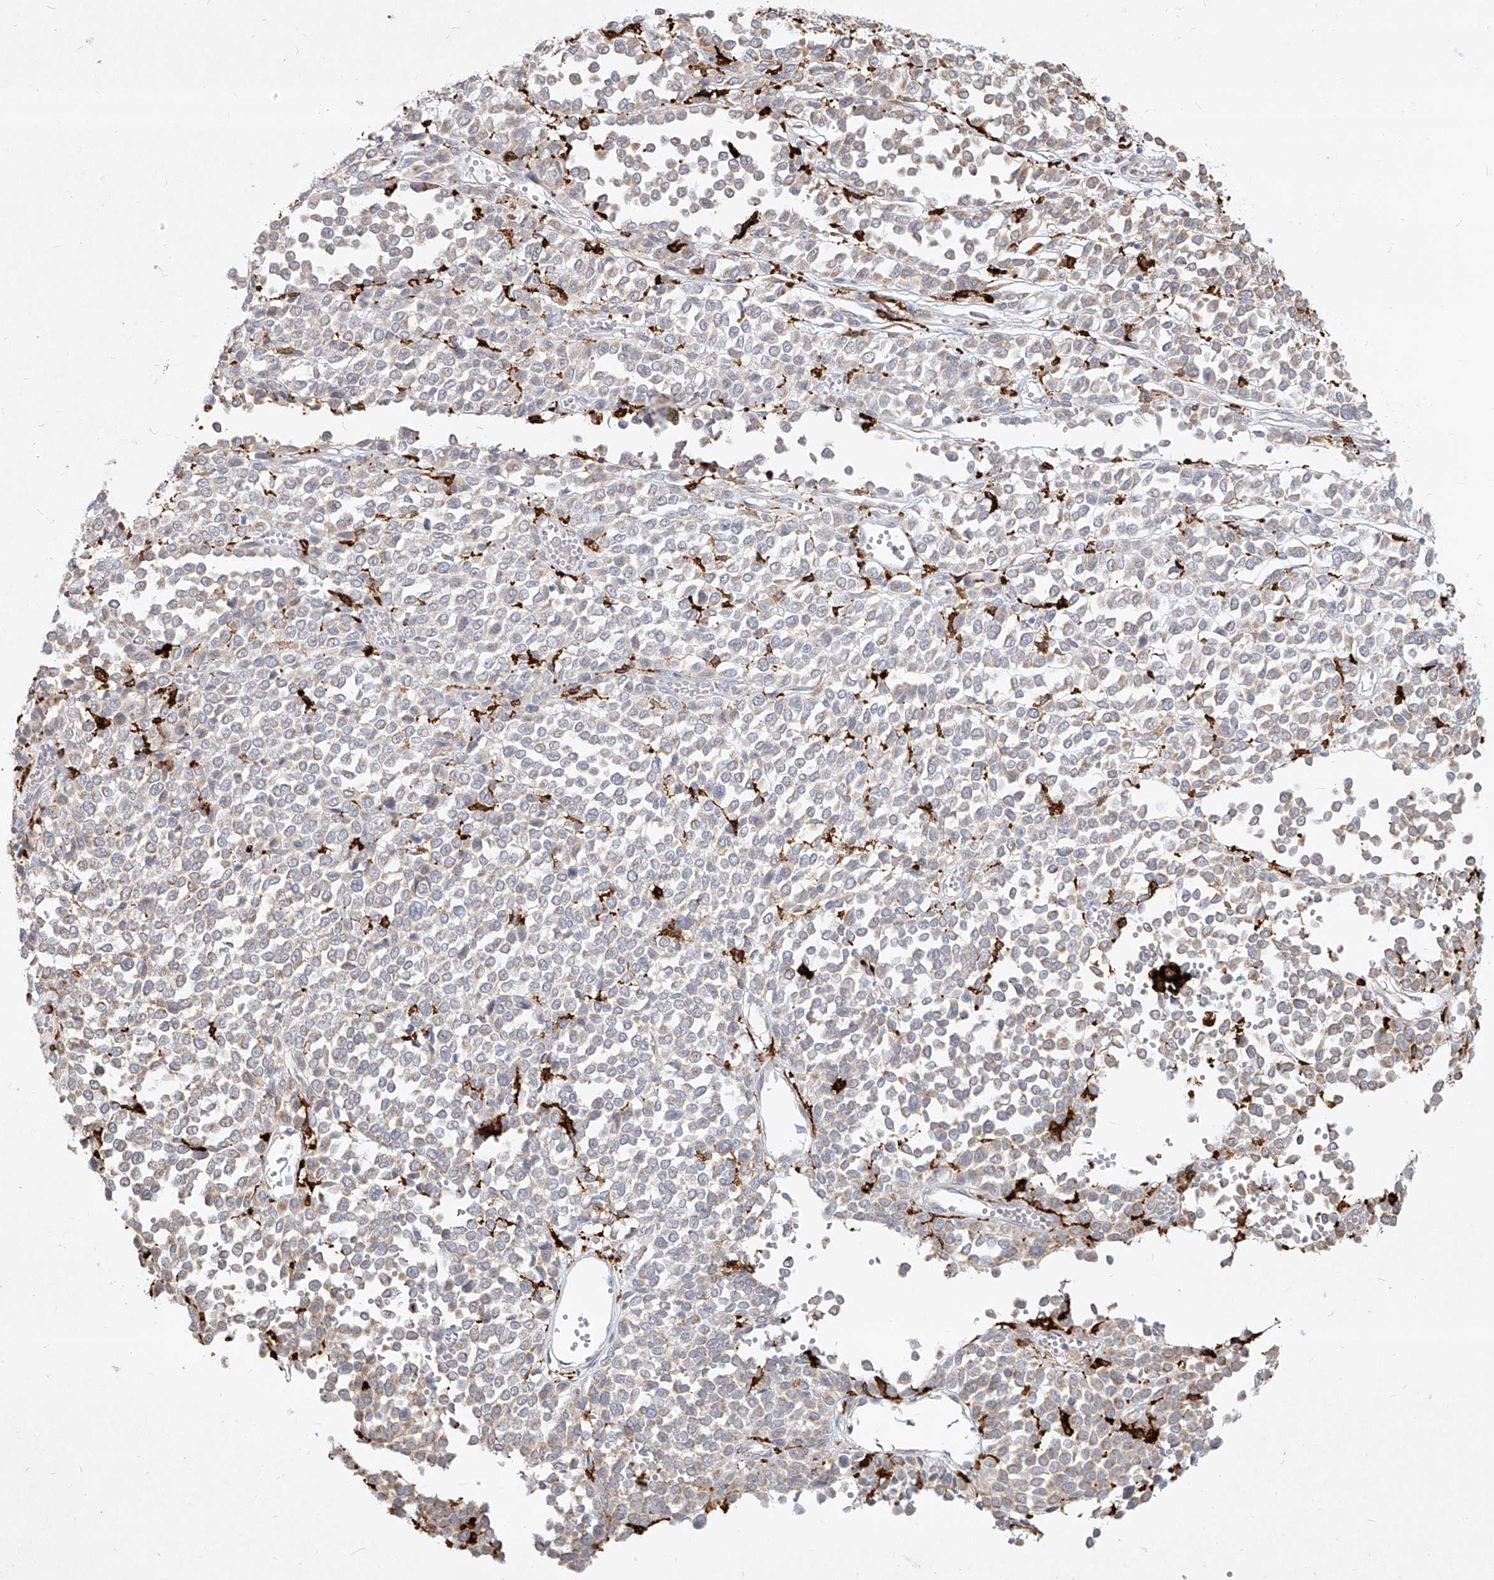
{"staining": {"intensity": "negative", "quantity": "none", "location": "none"}, "tissue": "melanoma", "cell_type": "Tumor cells", "image_type": "cancer", "snomed": [{"axis": "morphology", "description": "Malignant melanoma, Metastatic site"}, {"axis": "topography", "description": "Pancreas"}], "caption": "This is a photomicrograph of IHC staining of malignant melanoma (metastatic site), which shows no staining in tumor cells.", "gene": "CD209", "patient": {"sex": "female", "age": 30}}